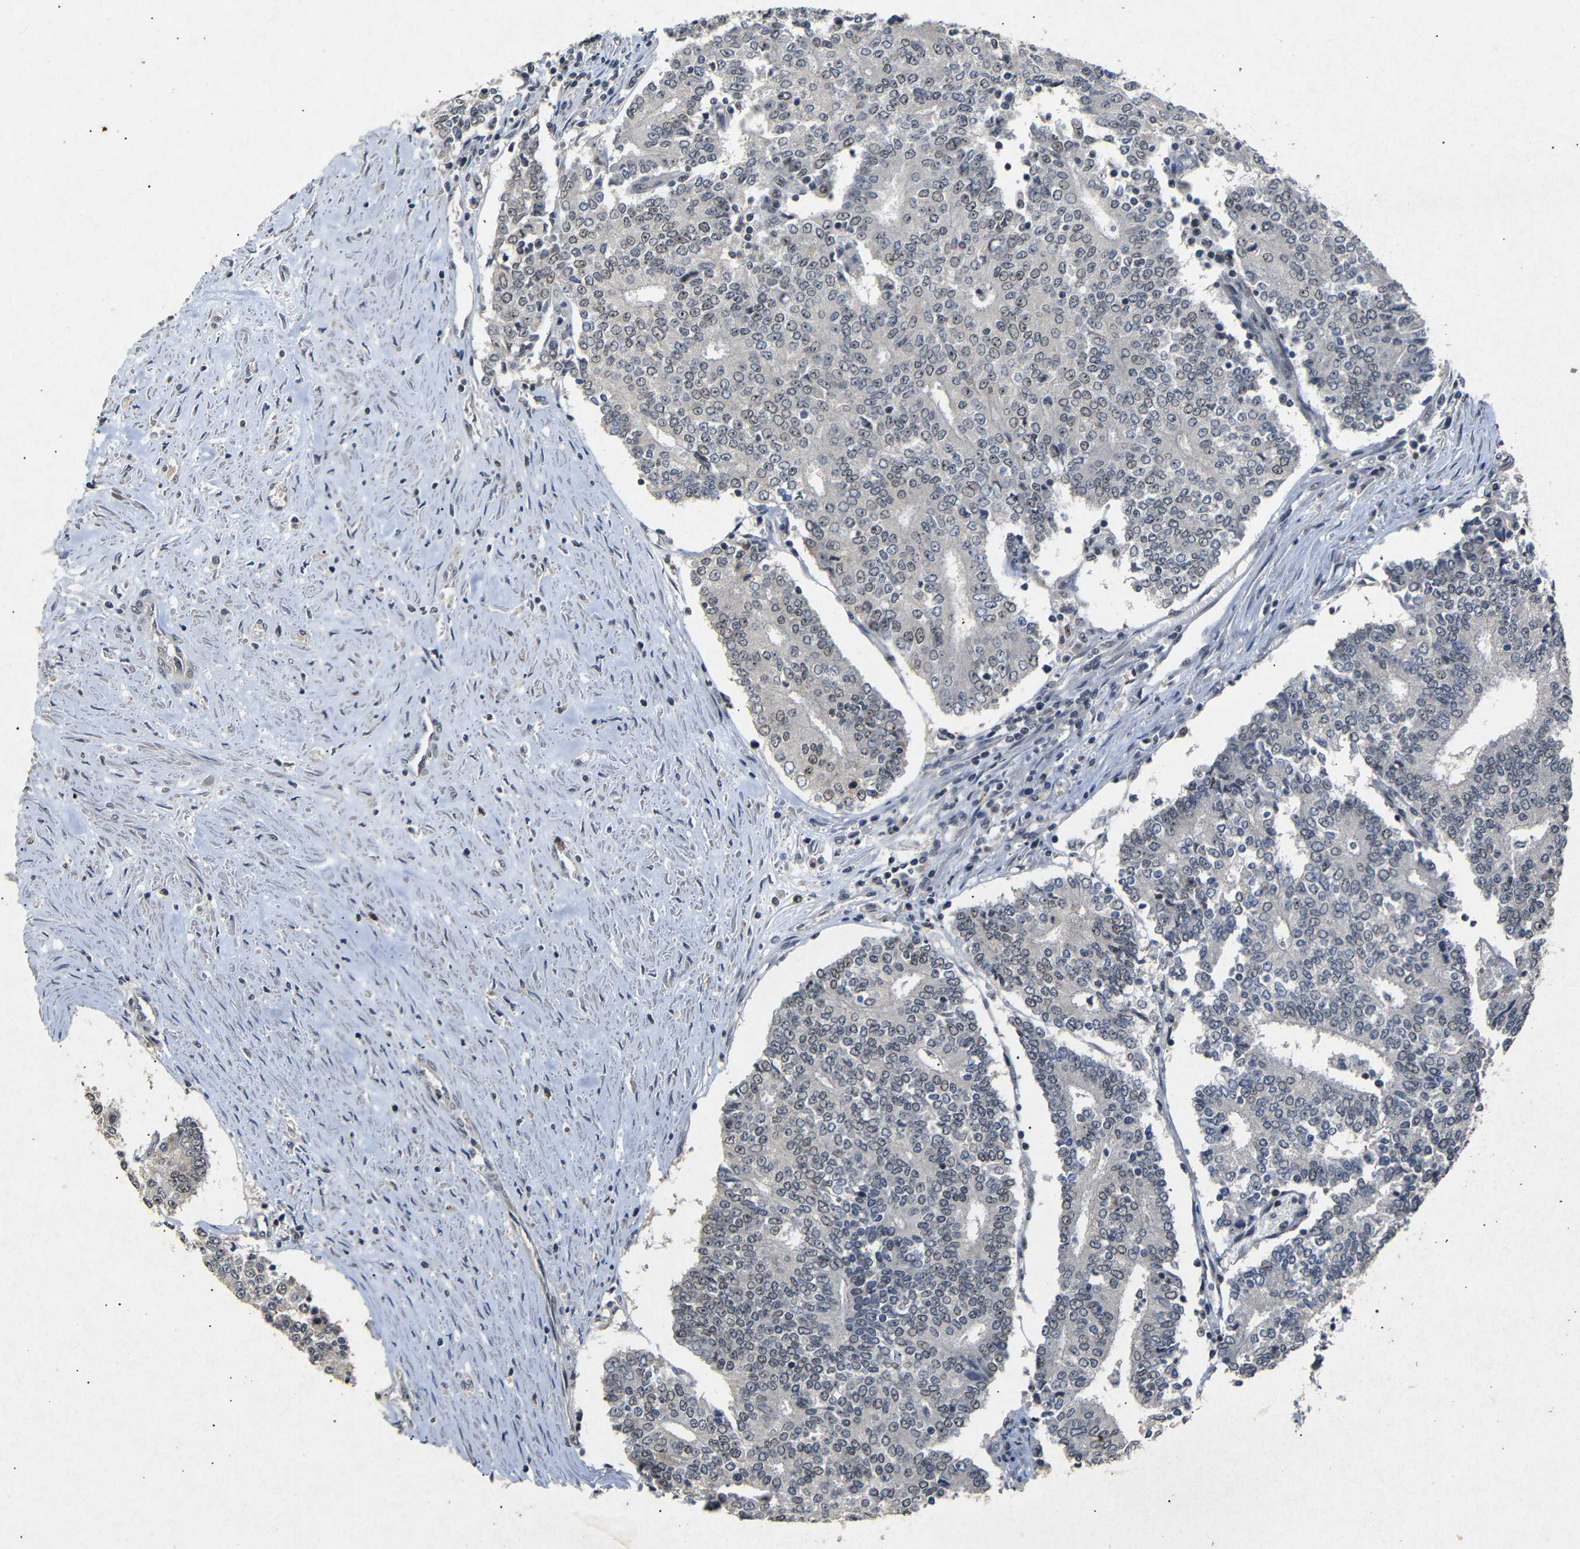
{"staining": {"intensity": "weak", "quantity": "25%-75%", "location": "nuclear"}, "tissue": "prostate cancer", "cell_type": "Tumor cells", "image_type": "cancer", "snomed": [{"axis": "morphology", "description": "Normal tissue, NOS"}, {"axis": "morphology", "description": "Adenocarcinoma, High grade"}, {"axis": "topography", "description": "Prostate"}, {"axis": "topography", "description": "Seminal veicle"}], "caption": "DAB (3,3'-diaminobenzidine) immunohistochemical staining of human prostate adenocarcinoma (high-grade) reveals weak nuclear protein positivity in approximately 25%-75% of tumor cells.", "gene": "PARN", "patient": {"sex": "male", "age": 55}}